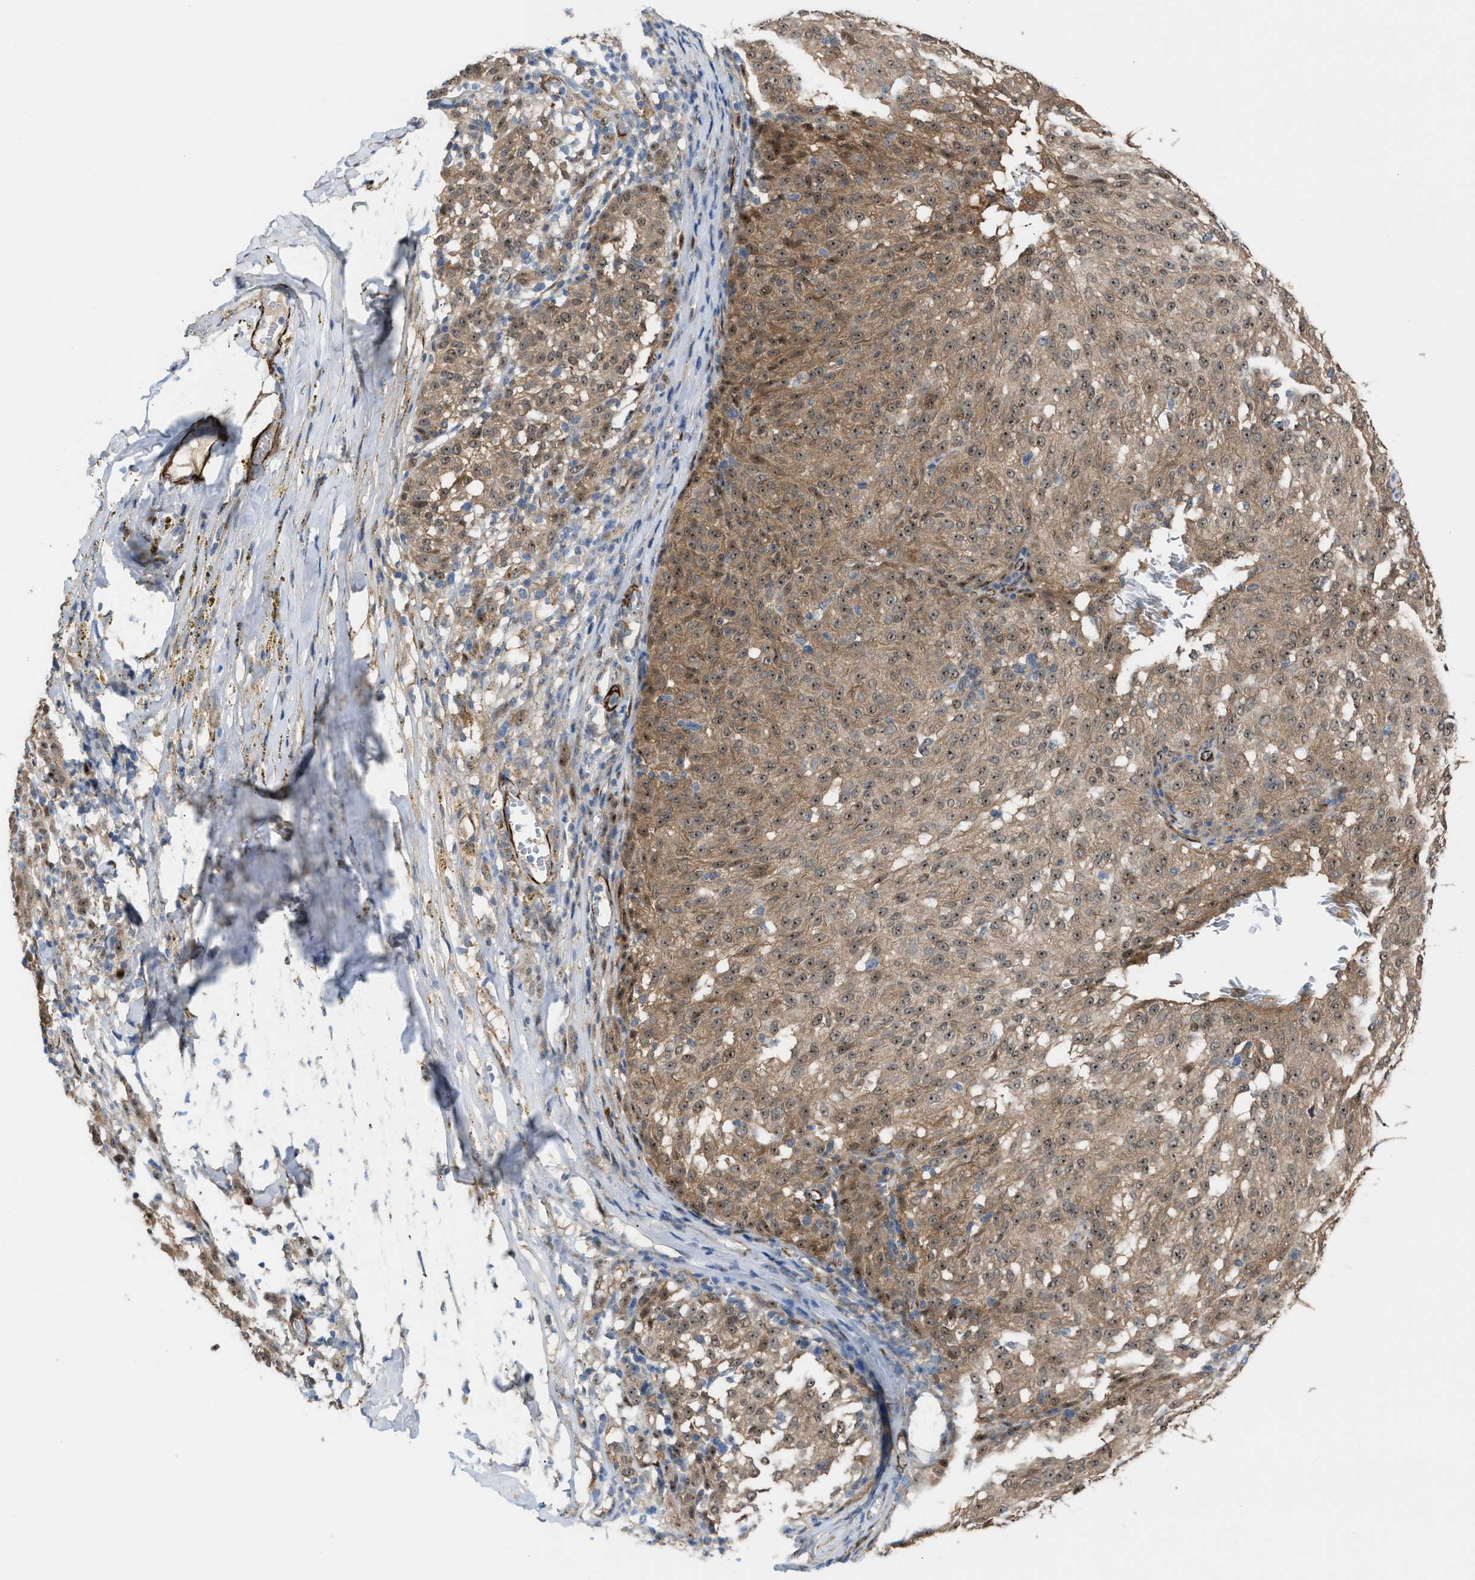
{"staining": {"intensity": "moderate", "quantity": ">75%", "location": "cytoplasmic/membranous,nuclear"}, "tissue": "melanoma", "cell_type": "Tumor cells", "image_type": "cancer", "snomed": [{"axis": "morphology", "description": "Malignant melanoma, NOS"}, {"axis": "topography", "description": "Skin"}], "caption": "Approximately >75% of tumor cells in human malignant melanoma show moderate cytoplasmic/membranous and nuclear protein staining as visualized by brown immunohistochemical staining.", "gene": "NQO2", "patient": {"sex": "female", "age": 72}}